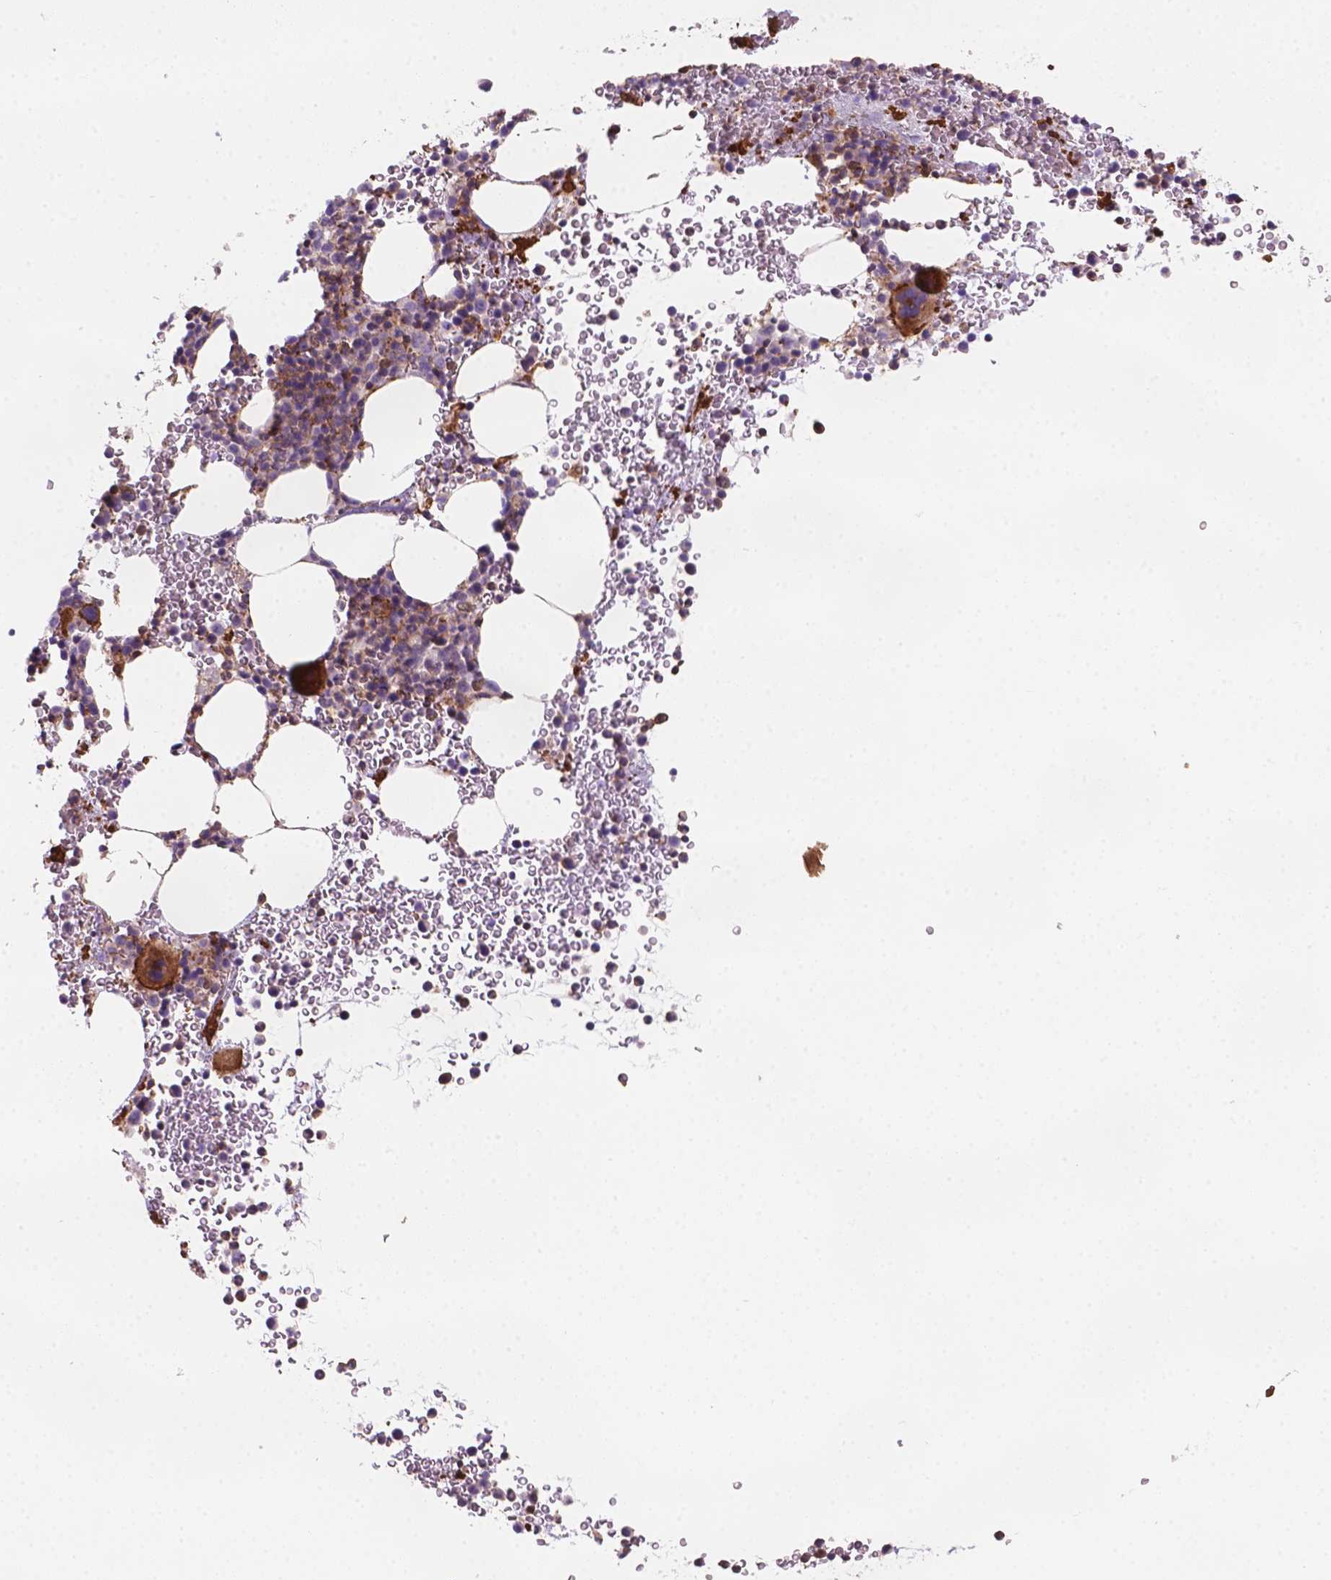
{"staining": {"intensity": "strong", "quantity": "25%-75%", "location": "cytoplasmic/membranous"}, "tissue": "bone marrow", "cell_type": "Hematopoietic cells", "image_type": "normal", "snomed": [{"axis": "morphology", "description": "Normal tissue, NOS"}, {"axis": "topography", "description": "Bone marrow"}], "caption": "This is a photomicrograph of immunohistochemistry (IHC) staining of unremarkable bone marrow, which shows strong staining in the cytoplasmic/membranous of hematopoietic cells.", "gene": "PATJ", "patient": {"sex": "female", "age": 56}}